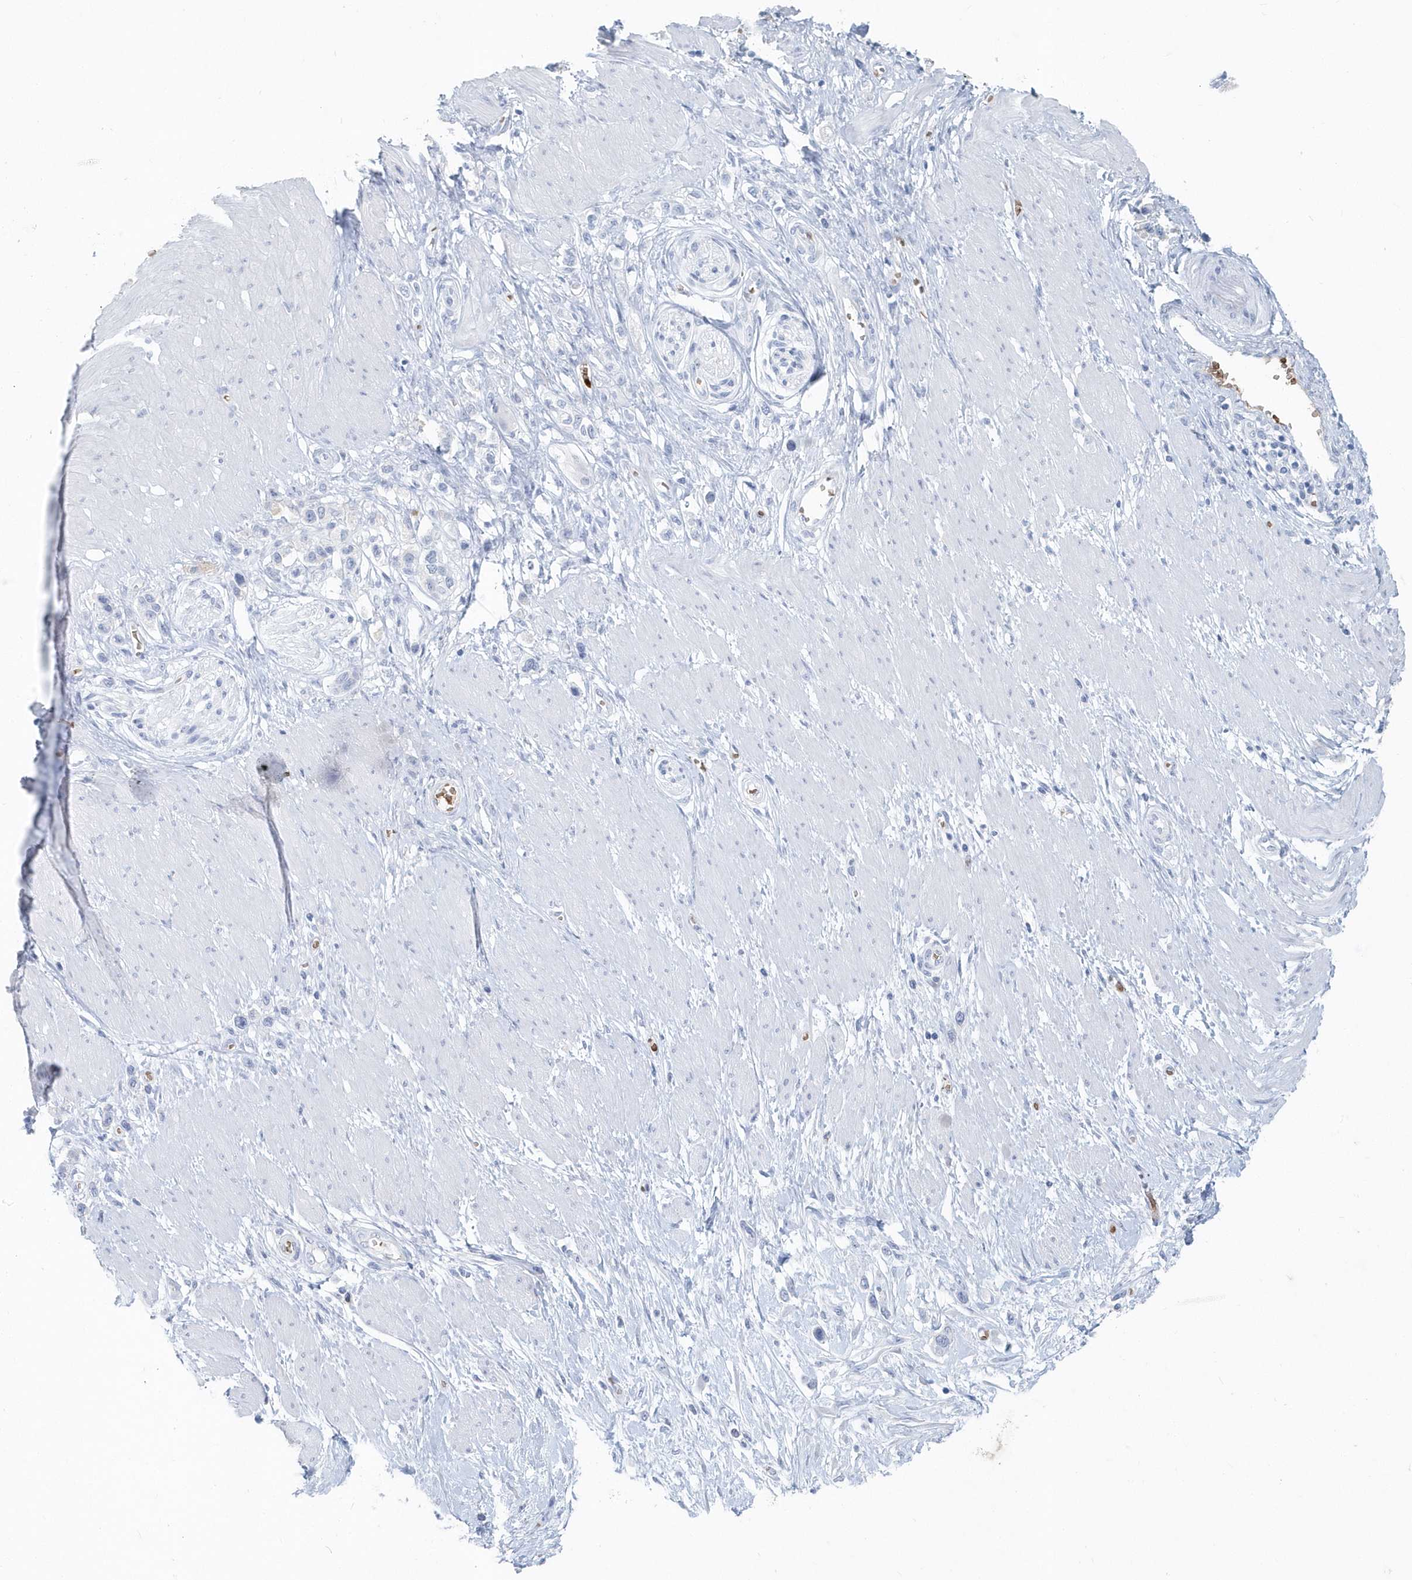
{"staining": {"intensity": "negative", "quantity": "none", "location": "none"}, "tissue": "stomach cancer", "cell_type": "Tumor cells", "image_type": "cancer", "snomed": [{"axis": "morphology", "description": "Normal tissue, NOS"}, {"axis": "morphology", "description": "Adenocarcinoma, NOS"}, {"axis": "topography", "description": "Stomach, upper"}, {"axis": "topography", "description": "Stomach"}], "caption": "High power microscopy micrograph of an IHC image of stomach cancer, revealing no significant positivity in tumor cells.", "gene": "HBA2", "patient": {"sex": "female", "age": 65}}